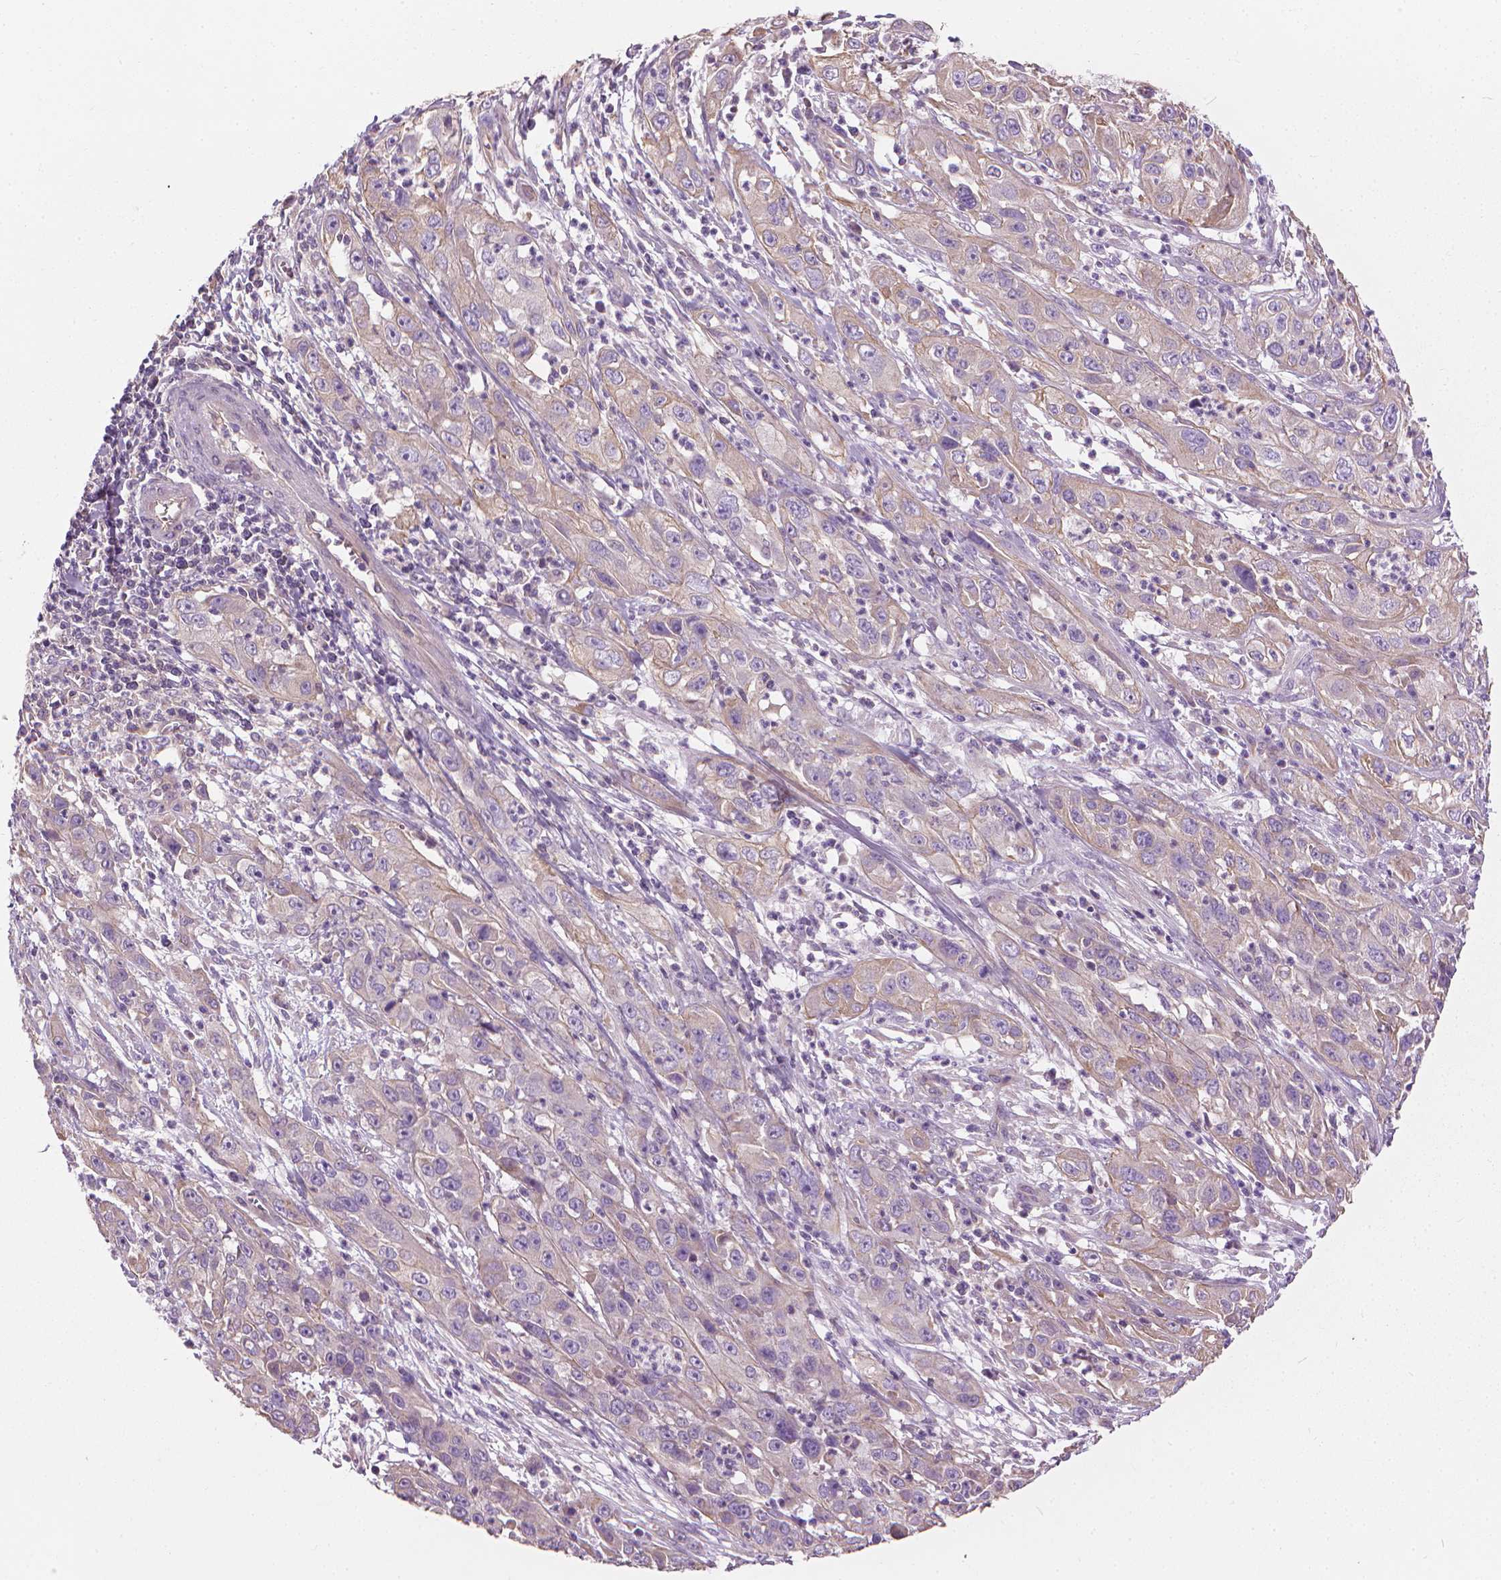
{"staining": {"intensity": "weak", "quantity": "<25%", "location": "cytoplasmic/membranous"}, "tissue": "cervical cancer", "cell_type": "Tumor cells", "image_type": "cancer", "snomed": [{"axis": "morphology", "description": "Squamous cell carcinoma, NOS"}, {"axis": "topography", "description": "Cervix"}], "caption": "An immunohistochemistry (IHC) photomicrograph of cervical cancer (squamous cell carcinoma) is shown. There is no staining in tumor cells of cervical cancer (squamous cell carcinoma).", "gene": "RIIAD1", "patient": {"sex": "female", "age": 32}}